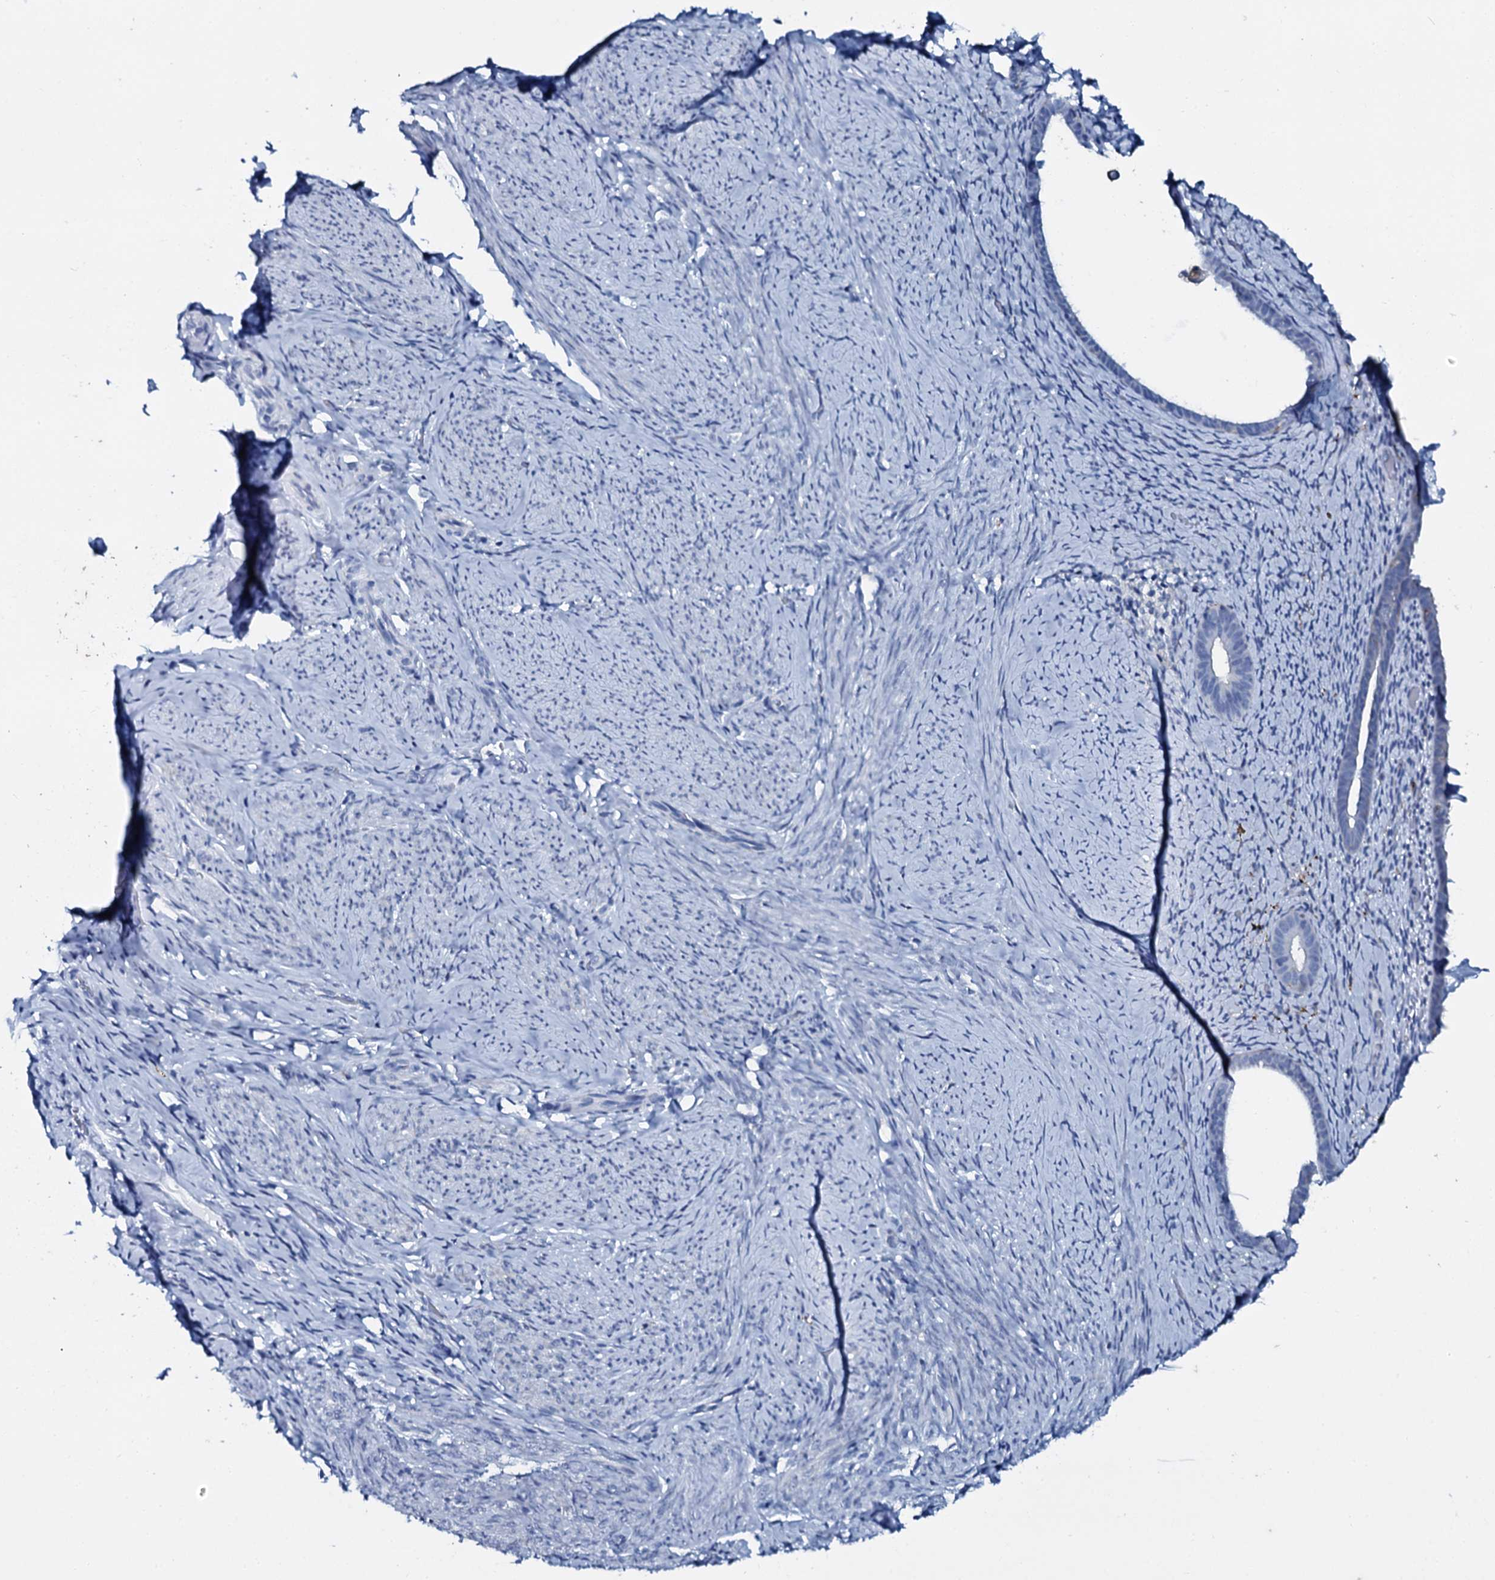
{"staining": {"intensity": "negative", "quantity": "none", "location": "none"}, "tissue": "endometrium", "cell_type": "Cells in endometrial stroma", "image_type": "normal", "snomed": [{"axis": "morphology", "description": "Normal tissue, NOS"}, {"axis": "topography", "description": "Endometrium"}], "caption": "Protein analysis of benign endometrium shows no significant staining in cells in endometrial stroma.", "gene": "SLC4A7", "patient": {"sex": "female", "age": 65}}